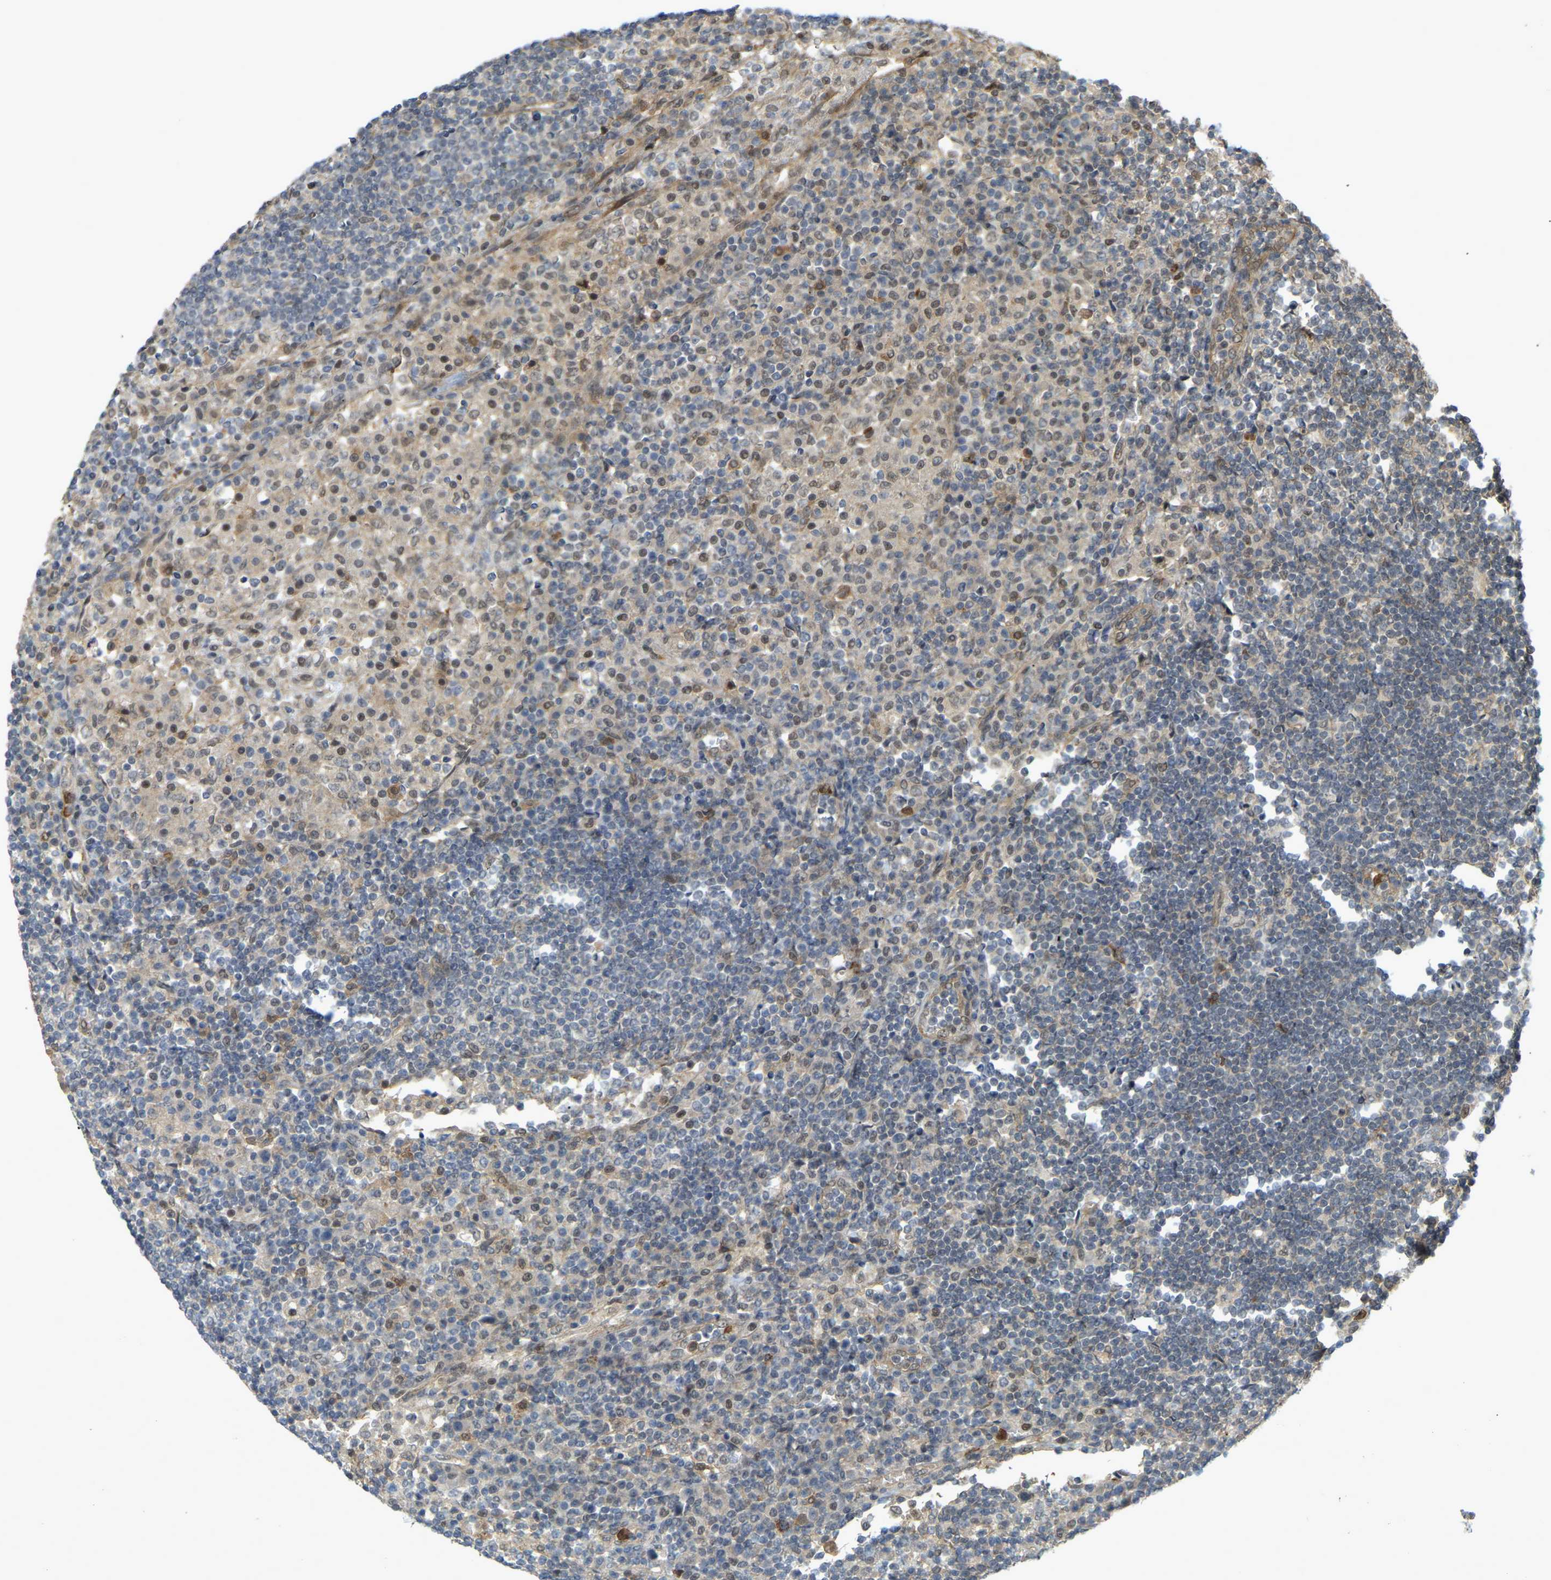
{"staining": {"intensity": "weak", "quantity": "25%-75%", "location": "nuclear"}, "tissue": "lymph node", "cell_type": "Non-germinal center cells", "image_type": "normal", "snomed": [{"axis": "morphology", "description": "Normal tissue, NOS"}, {"axis": "topography", "description": "Lymph node"}], "caption": "Immunohistochemistry of normal human lymph node displays low levels of weak nuclear staining in approximately 25%-75% of non-germinal center cells. Nuclei are stained in blue.", "gene": "SERPINB5", "patient": {"sex": "female", "age": 53}}